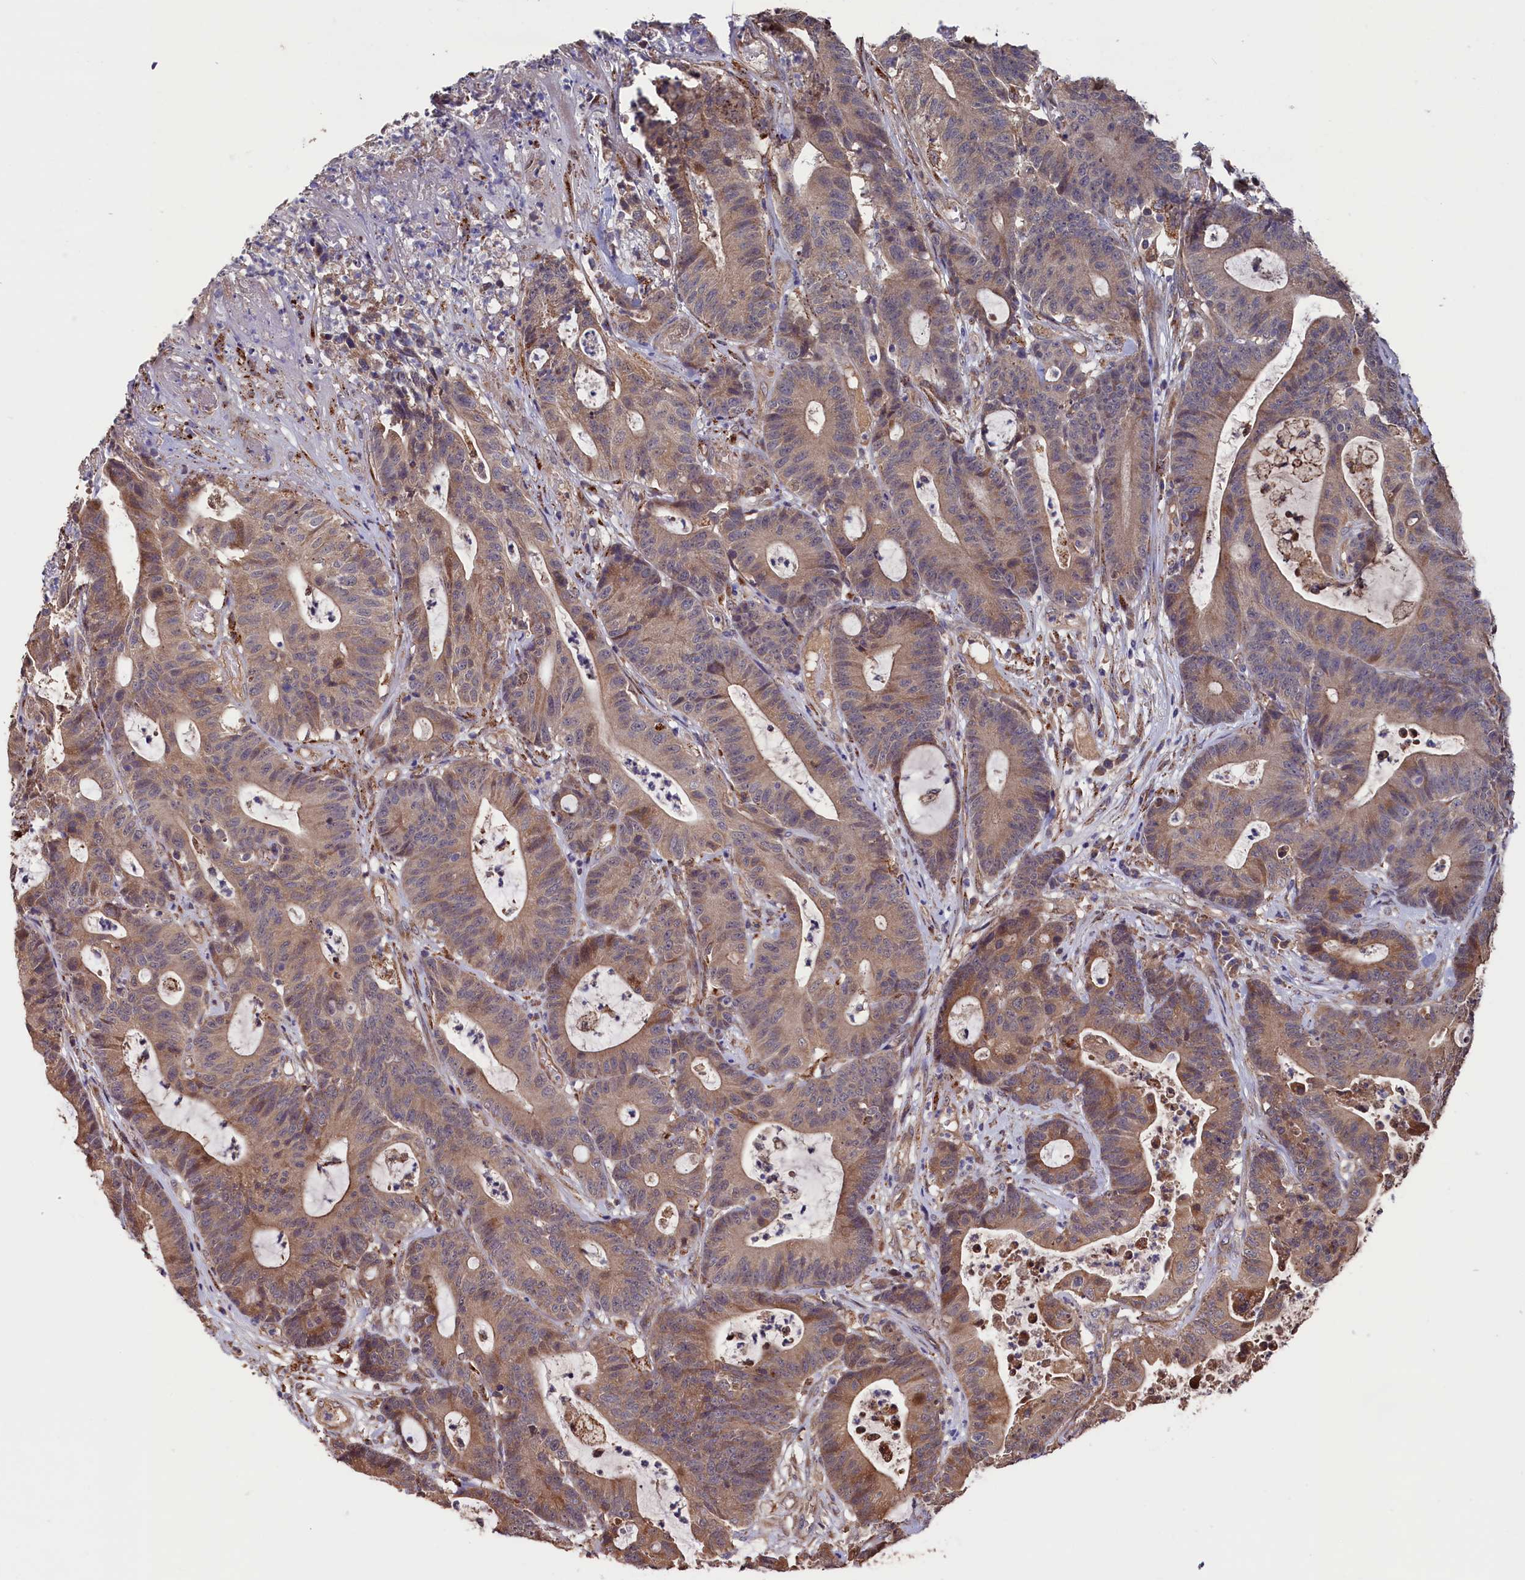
{"staining": {"intensity": "moderate", "quantity": ">75%", "location": "cytoplasmic/membranous"}, "tissue": "colorectal cancer", "cell_type": "Tumor cells", "image_type": "cancer", "snomed": [{"axis": "morphology", "description": "Adenocarcinoma, NOS"}, {"axis": "topography", "description": "Colon"}], "caption": "Moderate cytoplasmic/membranous expression is identified in about >75% of tumor cells in colorectal cancer (adenocarcinoma).", "gene": "SLC12A4", "patient": {"sex": "female", "age": 84}}